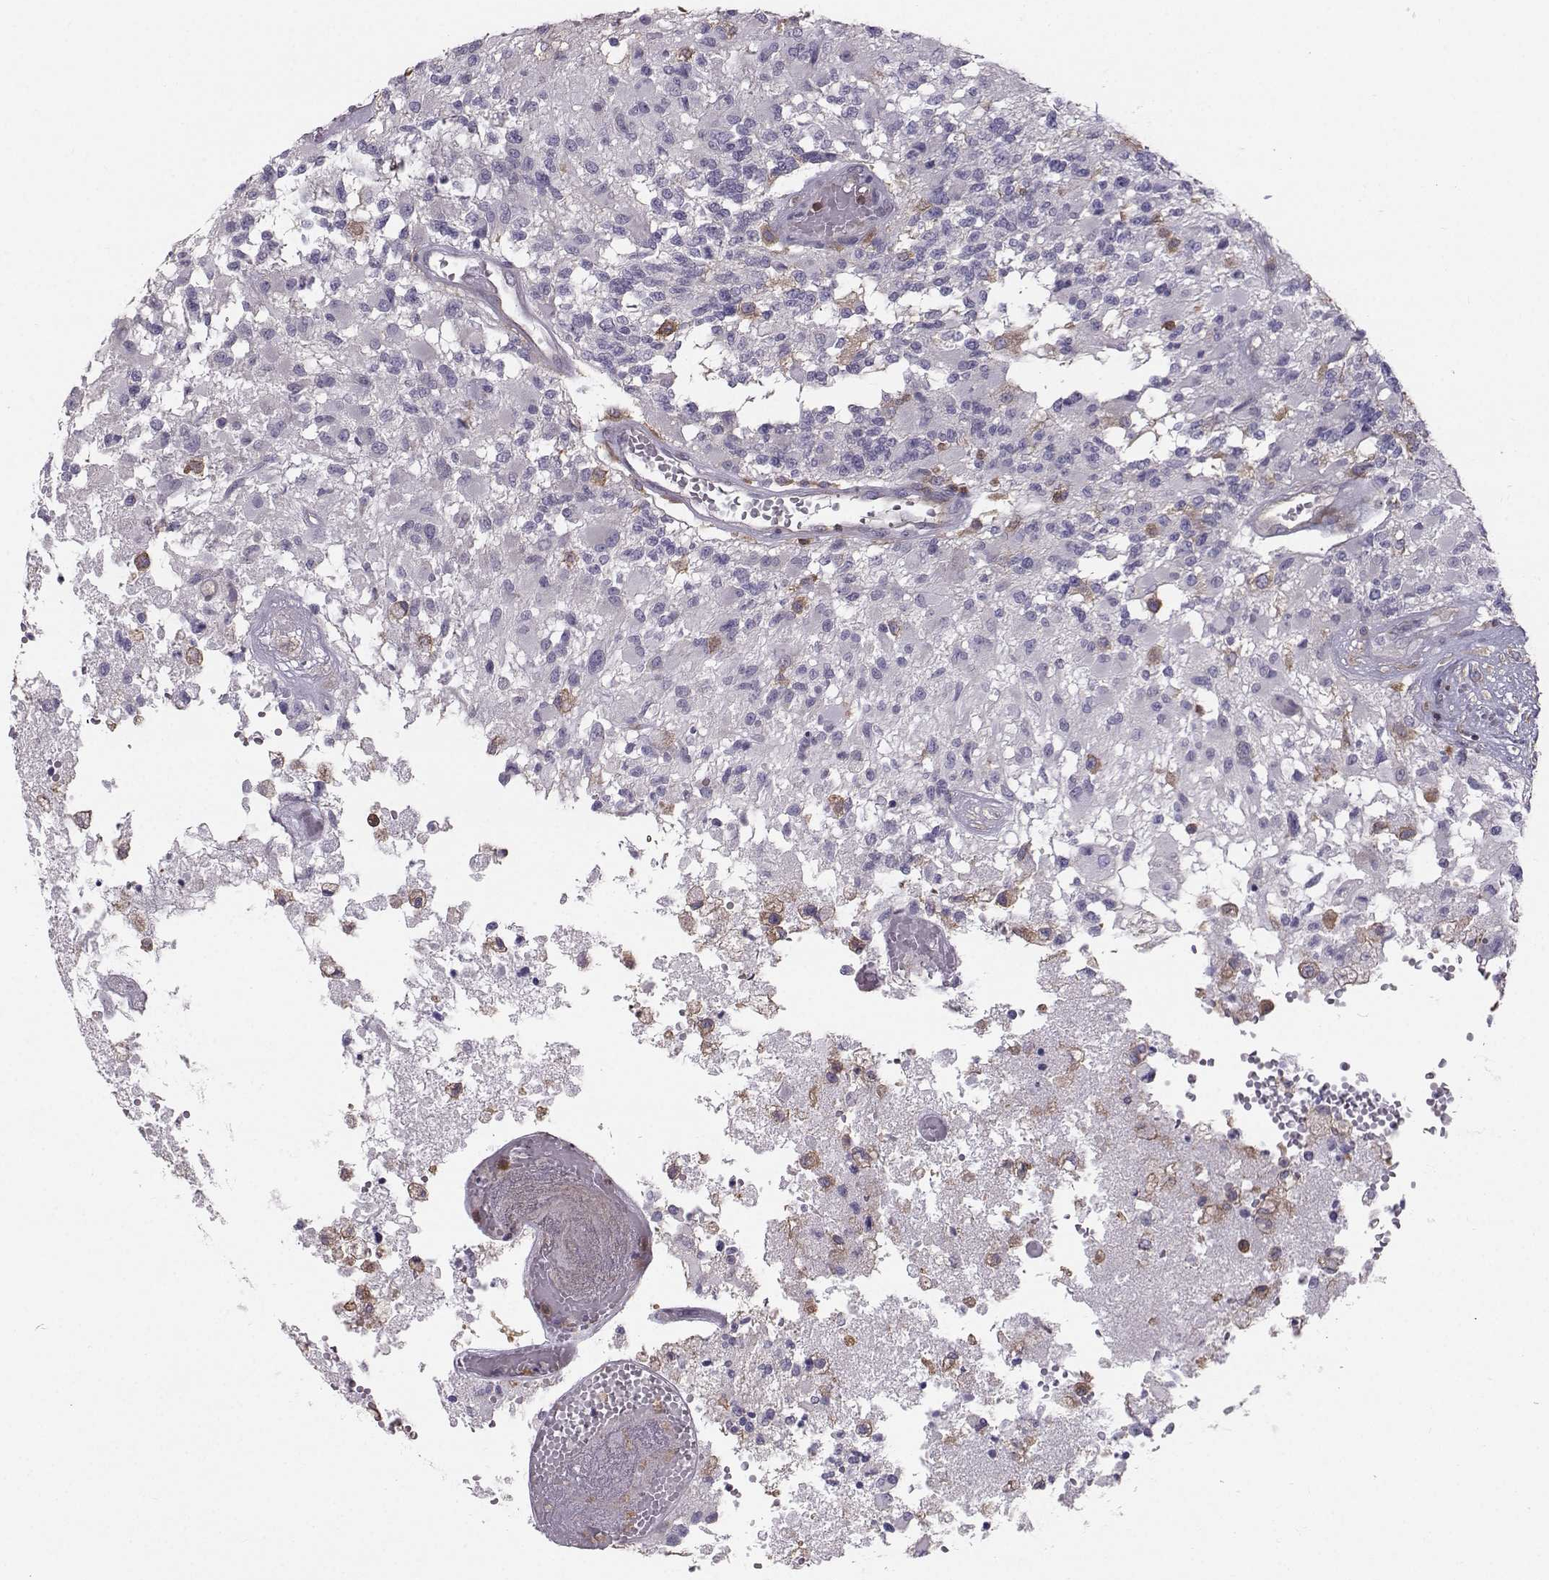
{"staining": {"intensity": "negative", "quantity": "none", "location": "none"}, "tissue": "glioma", "cell_type": "Tumor cells", "image_type": "cancer", "snomed": [{"axis": "morphology", "description": "Glioma, malignant, High grade"}, {"axis": "topography", "description": "Brain"}], "caption": "This is a photomicrograph of IHC staining of glioma, which shows no expression in tumor cells.", "gene": "ZBTB32", "patient": {"sex": "female", "age": 63}}